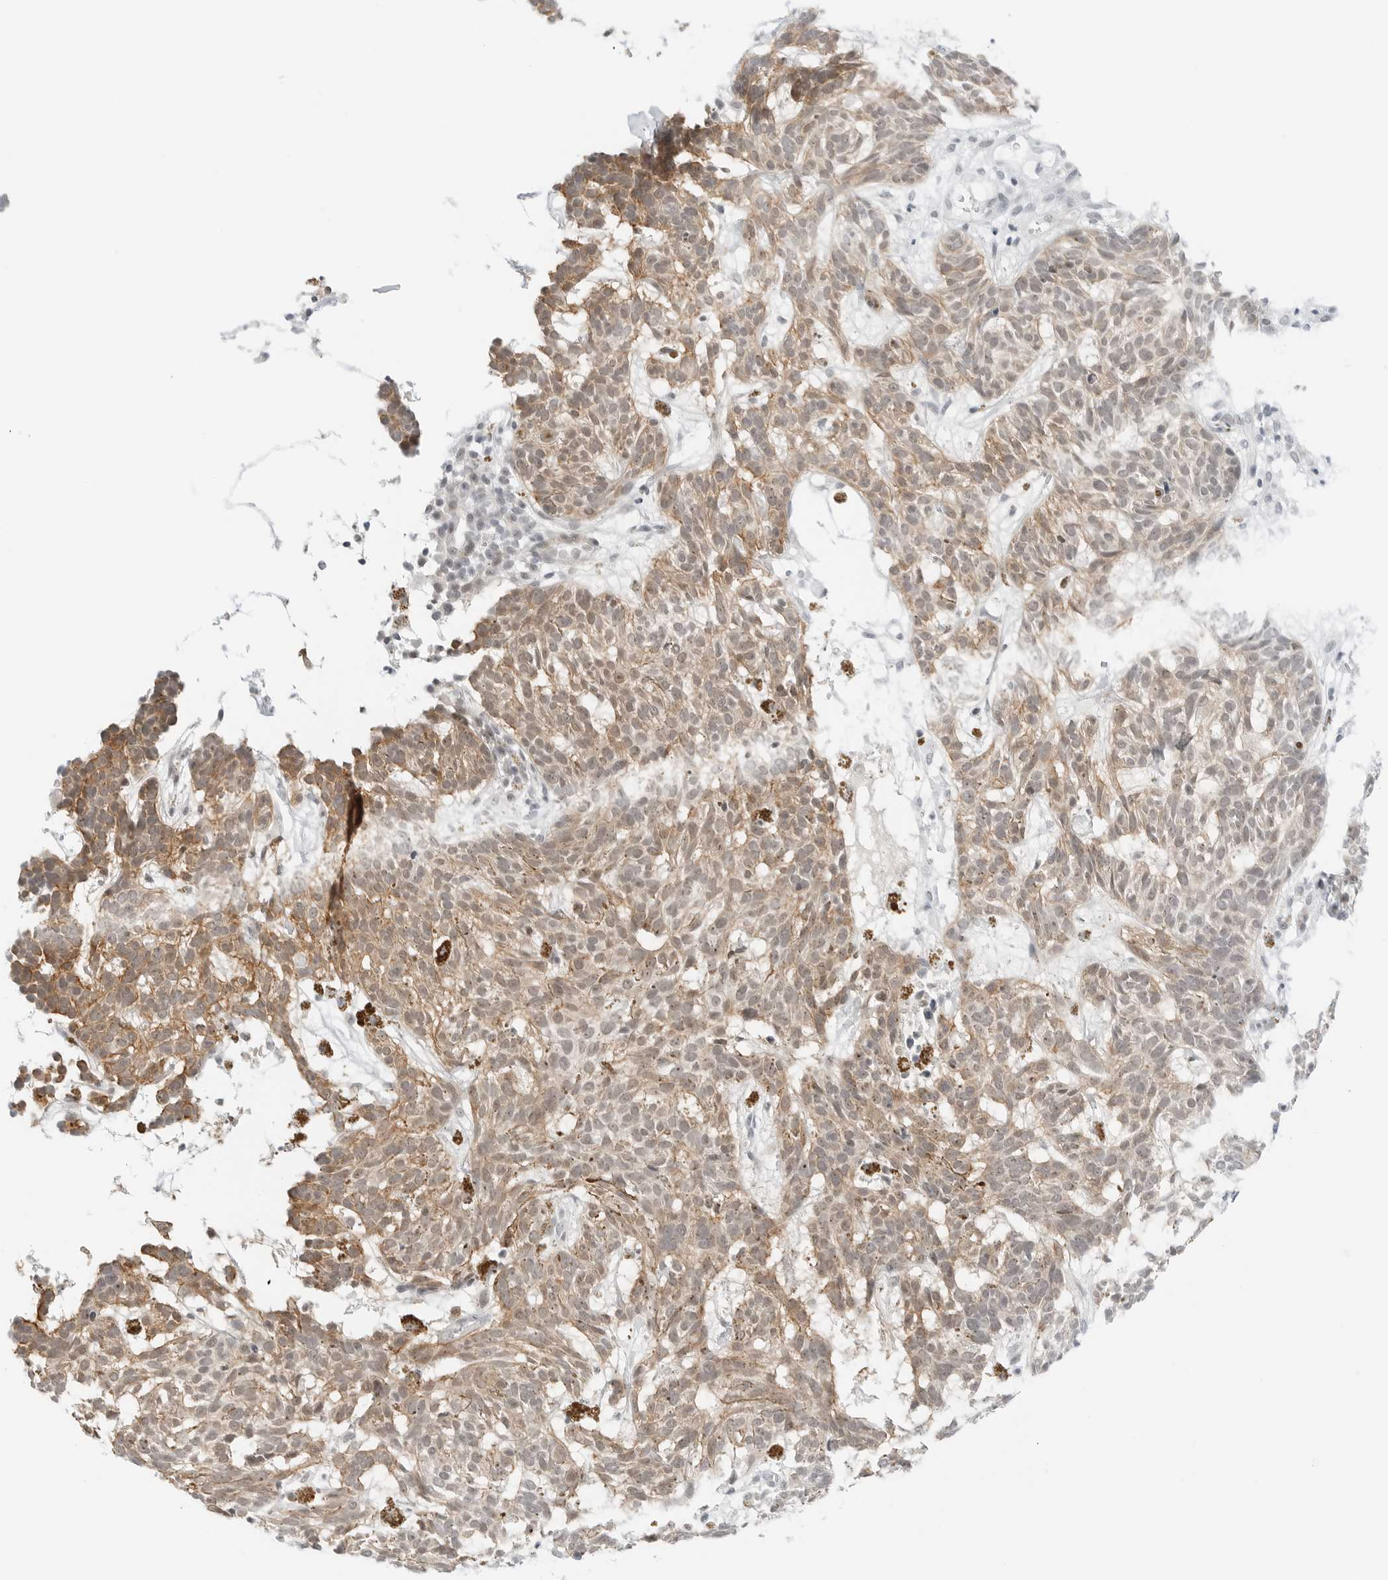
{"staining": {"intensity": "weak", "quantity": ">75%", "location": "cytoplasmic/membranous"}, "tissue": "skin cancer", "cell_type": "Tumor cells", "image_type": "cancer", "snomed": [{"axis": "morphology", "description": "Basal cell carcinoma"}, {"axis": "topography", "description": "Skin"}], "caption": "Skin basal cell carcinoma tissue displays weak cytoplasmic/membranous positivity in about >75% of tumor cells", "gene": "CCSAP", "patient": {"sex": "male", "age": 85}}